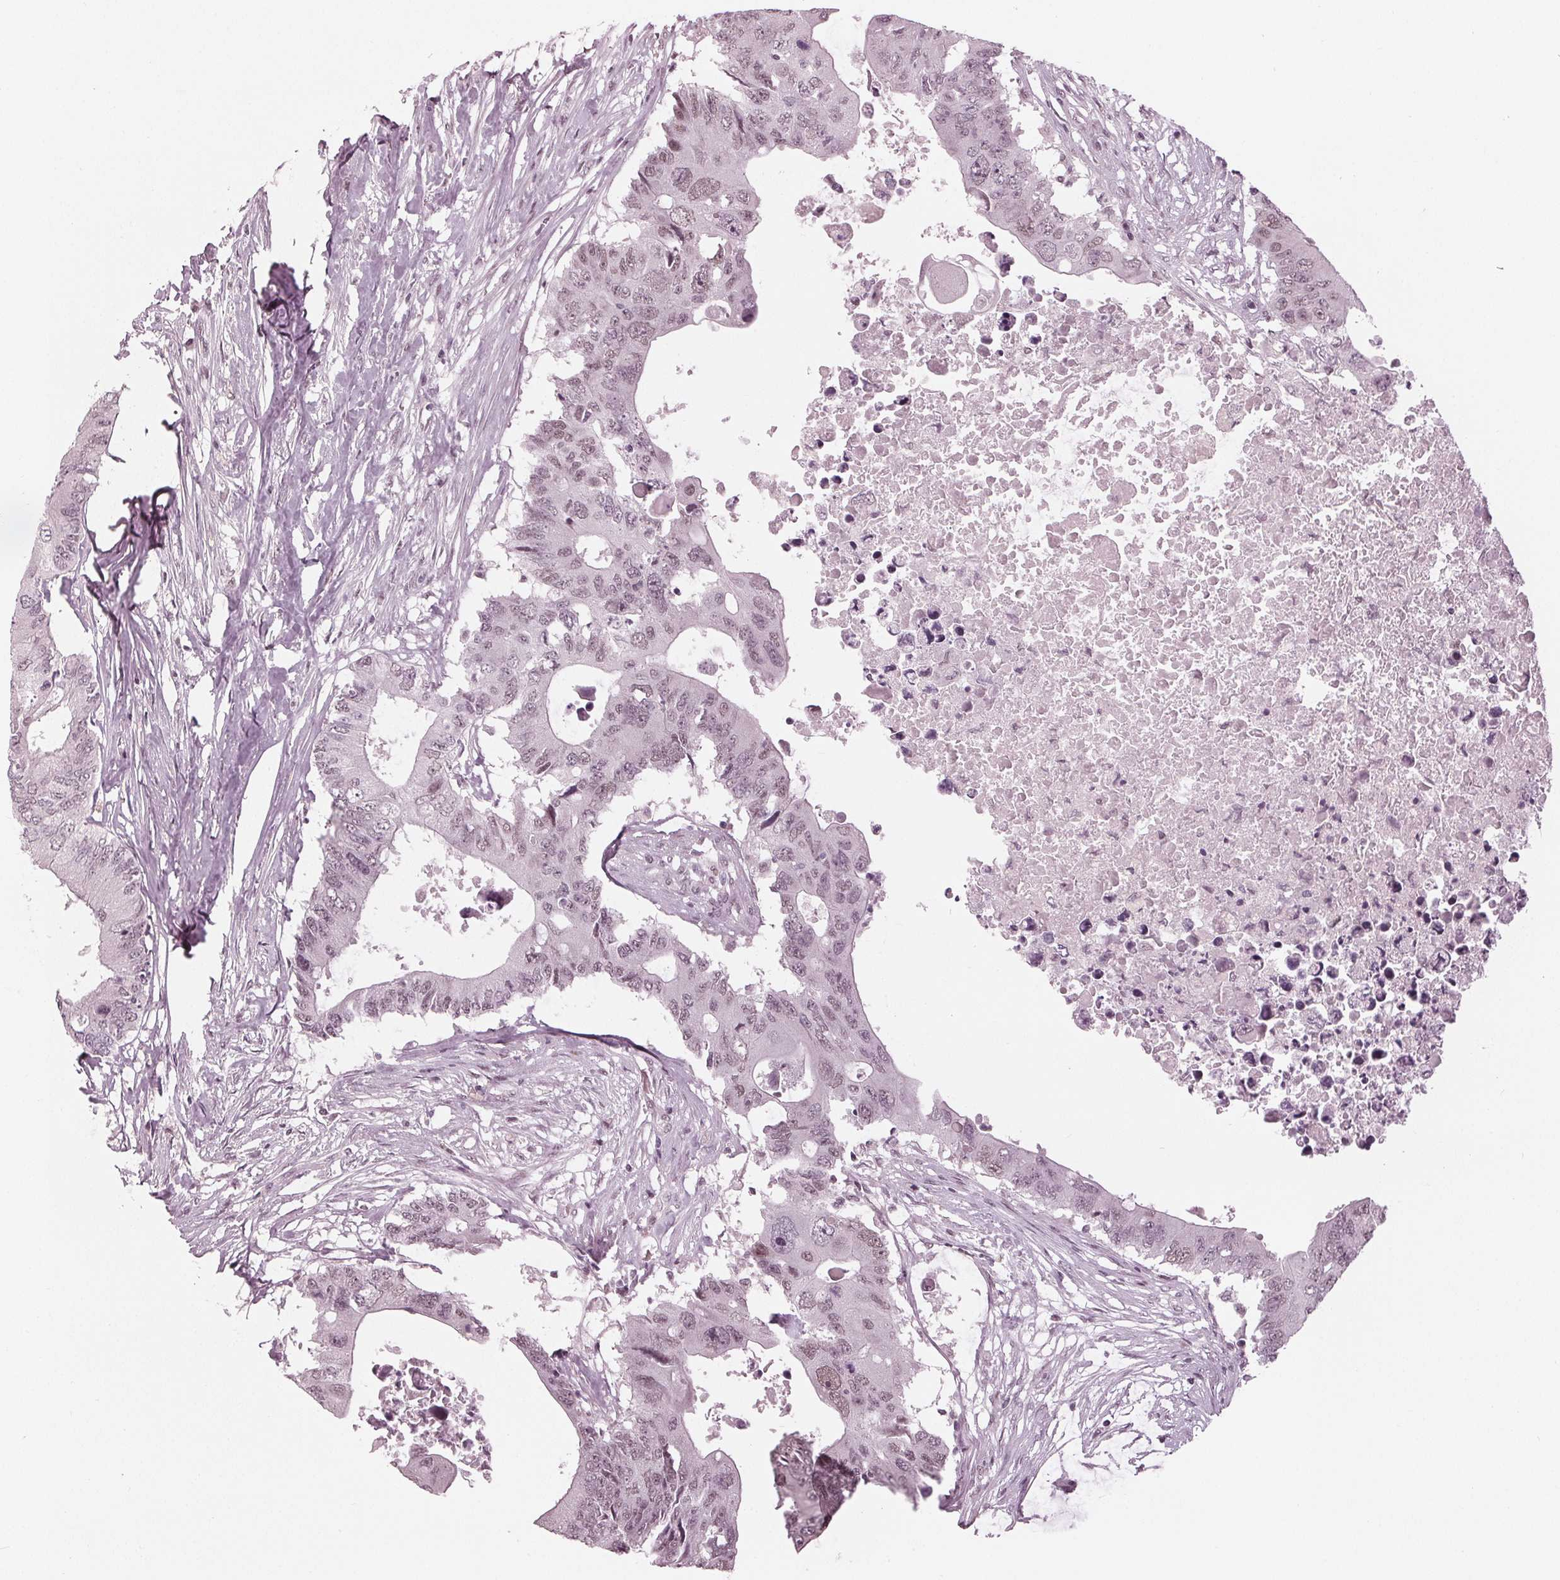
{"staining": {"intensity": "weak", "quantity": ">75%", "location": "nuclear"}, "tissue": "colorectal cancer", "cell_type": "Tumor cells", "image_type": "cancer", "snomed": [{"axis": "morphology", "description": "Adenocarcinoma, NOS"}, {"axis": "topography", "description": "Colon"}], "caption": "A brown stain highlights weak nuclear positivity of a protein in human adenocarcinoma (colorectal) tumor cells.", "gene": "DNMT3L", "patient": {"sex": "male", "age": 71}}